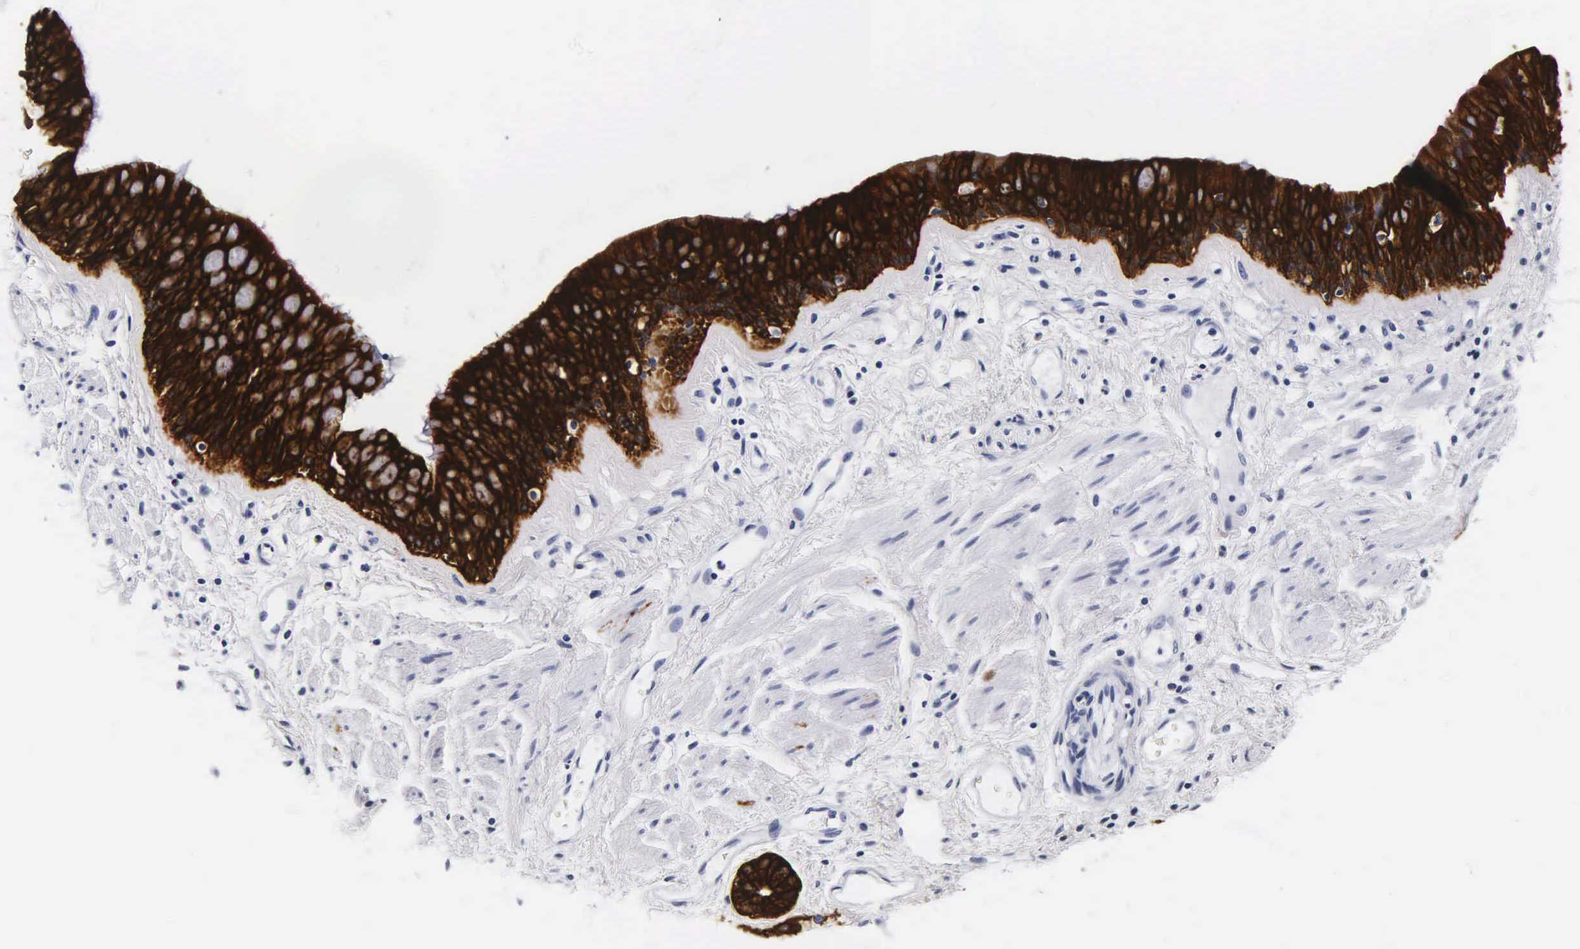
{"staining": {"intensity": "strong", "quantity": ">75%", "location": "cytoplasmic/membranous"}, "tissue": "bronchus", "cell_type": "Respiratory epithelial cells", "image_type": "normal", "snomed": [{"axis": "morphology", "description": "Normal tissue, NOS"}, {"axis": "topography", "description": "Bronchus"}, {"axis": "topography", "description": "Lung"}], "caption": "Immunohistochemistry (IHC) image of unremarkable human bronchus stained for a protein (brown), which reveals high levels of strong cytoplasmic/membranous staining in about >75% of respiratory epithelial cells.", "gene": "KRT18", "patient": {"sex": "female", "age": 57}}